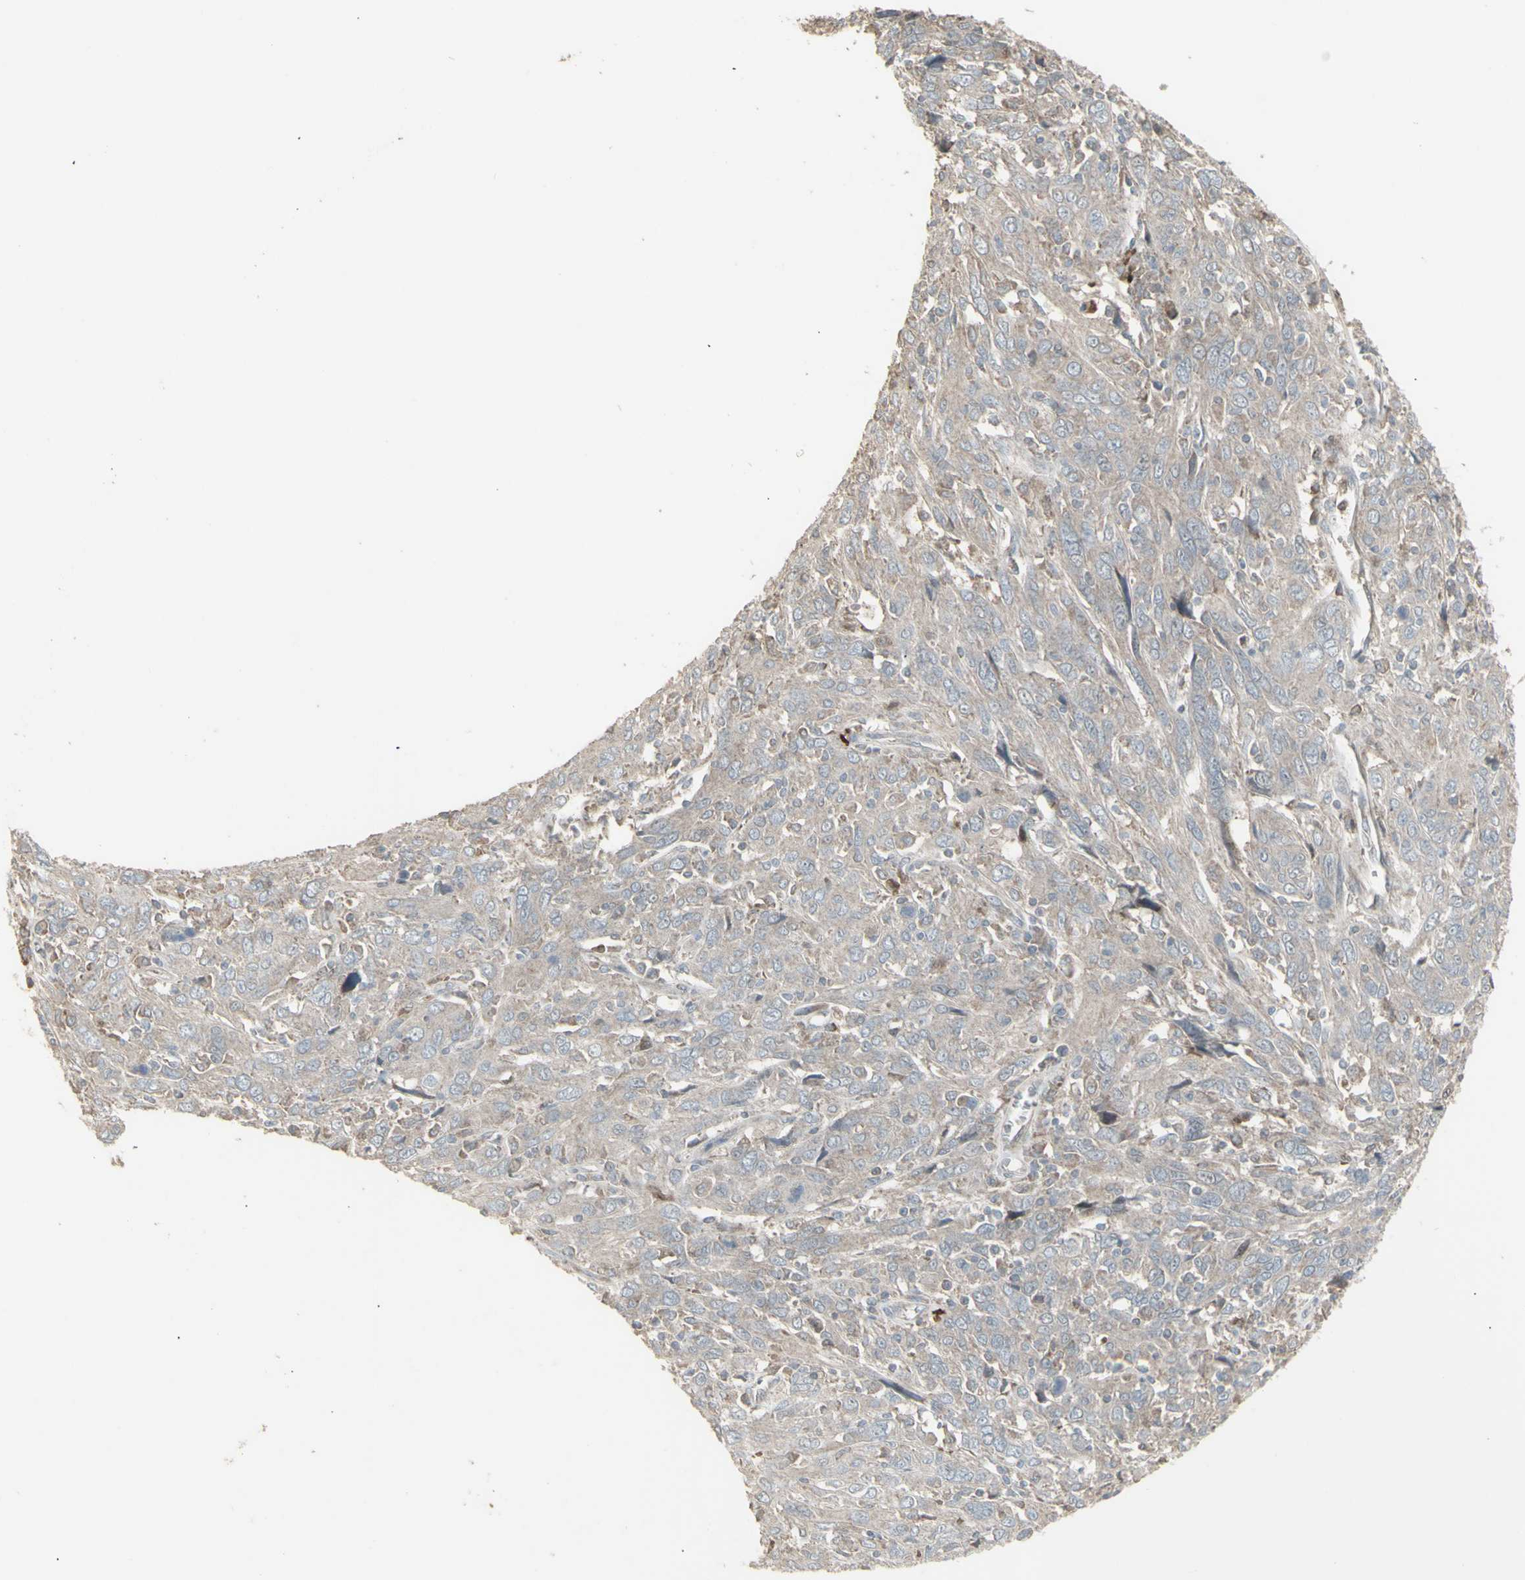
{"staining": {"intensity": "weak", "quantity": ">75%", "location": "cytoplasmic/membranous"}, "tissue": "cervical cancer", "cell_type": "Tumor cells", "image_type": "cancer", "snomed": [{"axis": "morphology", "description": "Squamous cell carcinoma, NOS"}, {"axis": "topography", "description": "Cervix"}], "caption": "Immunohistochemistry of human cervical squamous cell carcinoma shows low levels of weak cytoplasmic/membranous staining in about >75% of tumor cells.", "gene": "RNASEL", "patient": {"sex": "female", "age": 46}}